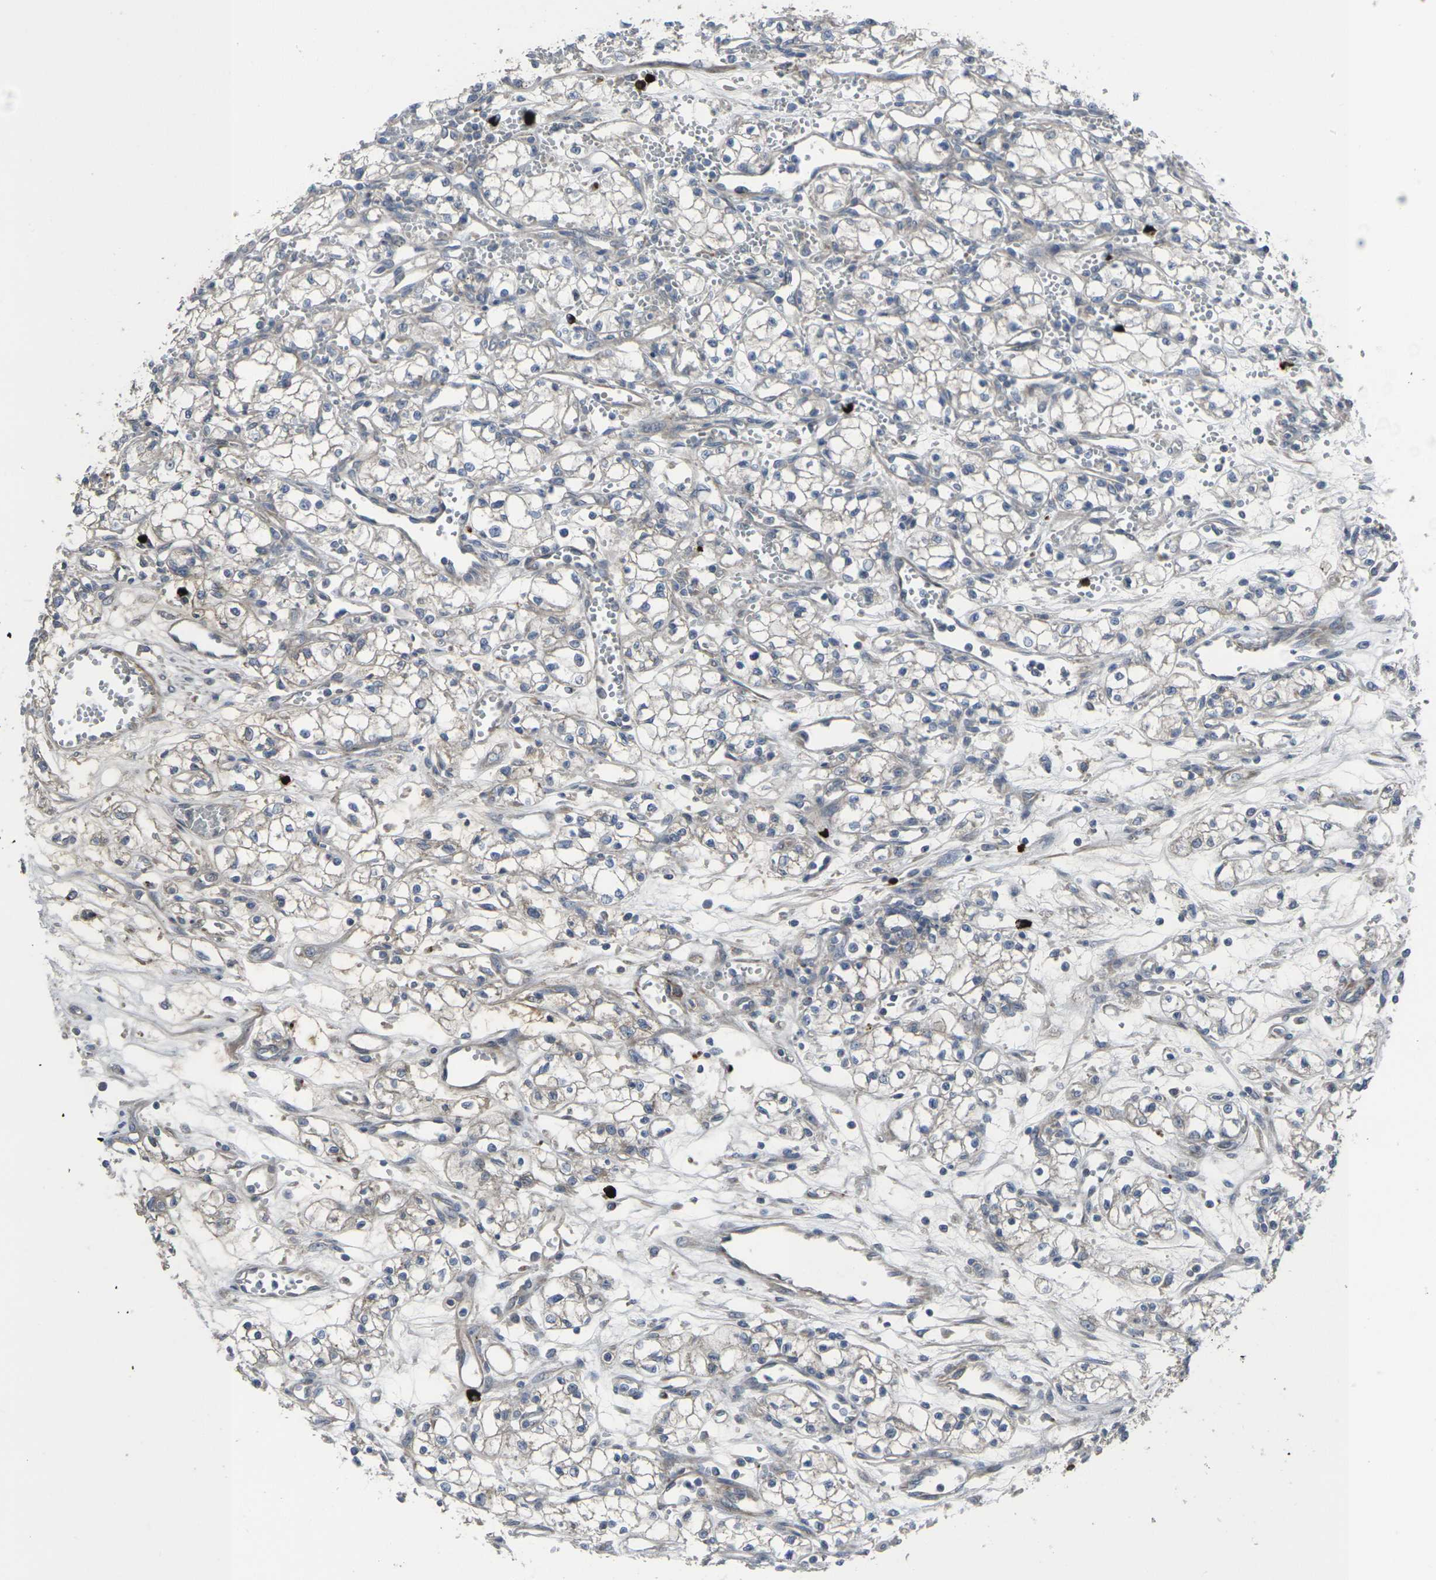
{"staining": {"intensity": "weak", "quantity": "<25%", "location": "cytoplasmic/membranous"}, "tissue": "renal cancer", "cell_type": "Tumor cells", "image_type": "cancer", "snomed": [{"axis": "morphology", "description": "Normal tissue, NOS"}, {"axis": "morphology", "description": "Adenocarcinoma, NOS"}, {"axis": "topography", "description": "Kidney"}], "caption": "The immunohistochemistry image has no significant staining in tumor cells of renal adenocarcinoma tissue.", "gene": "CCR10", "patient": {"sex": "male", "age": 59}}